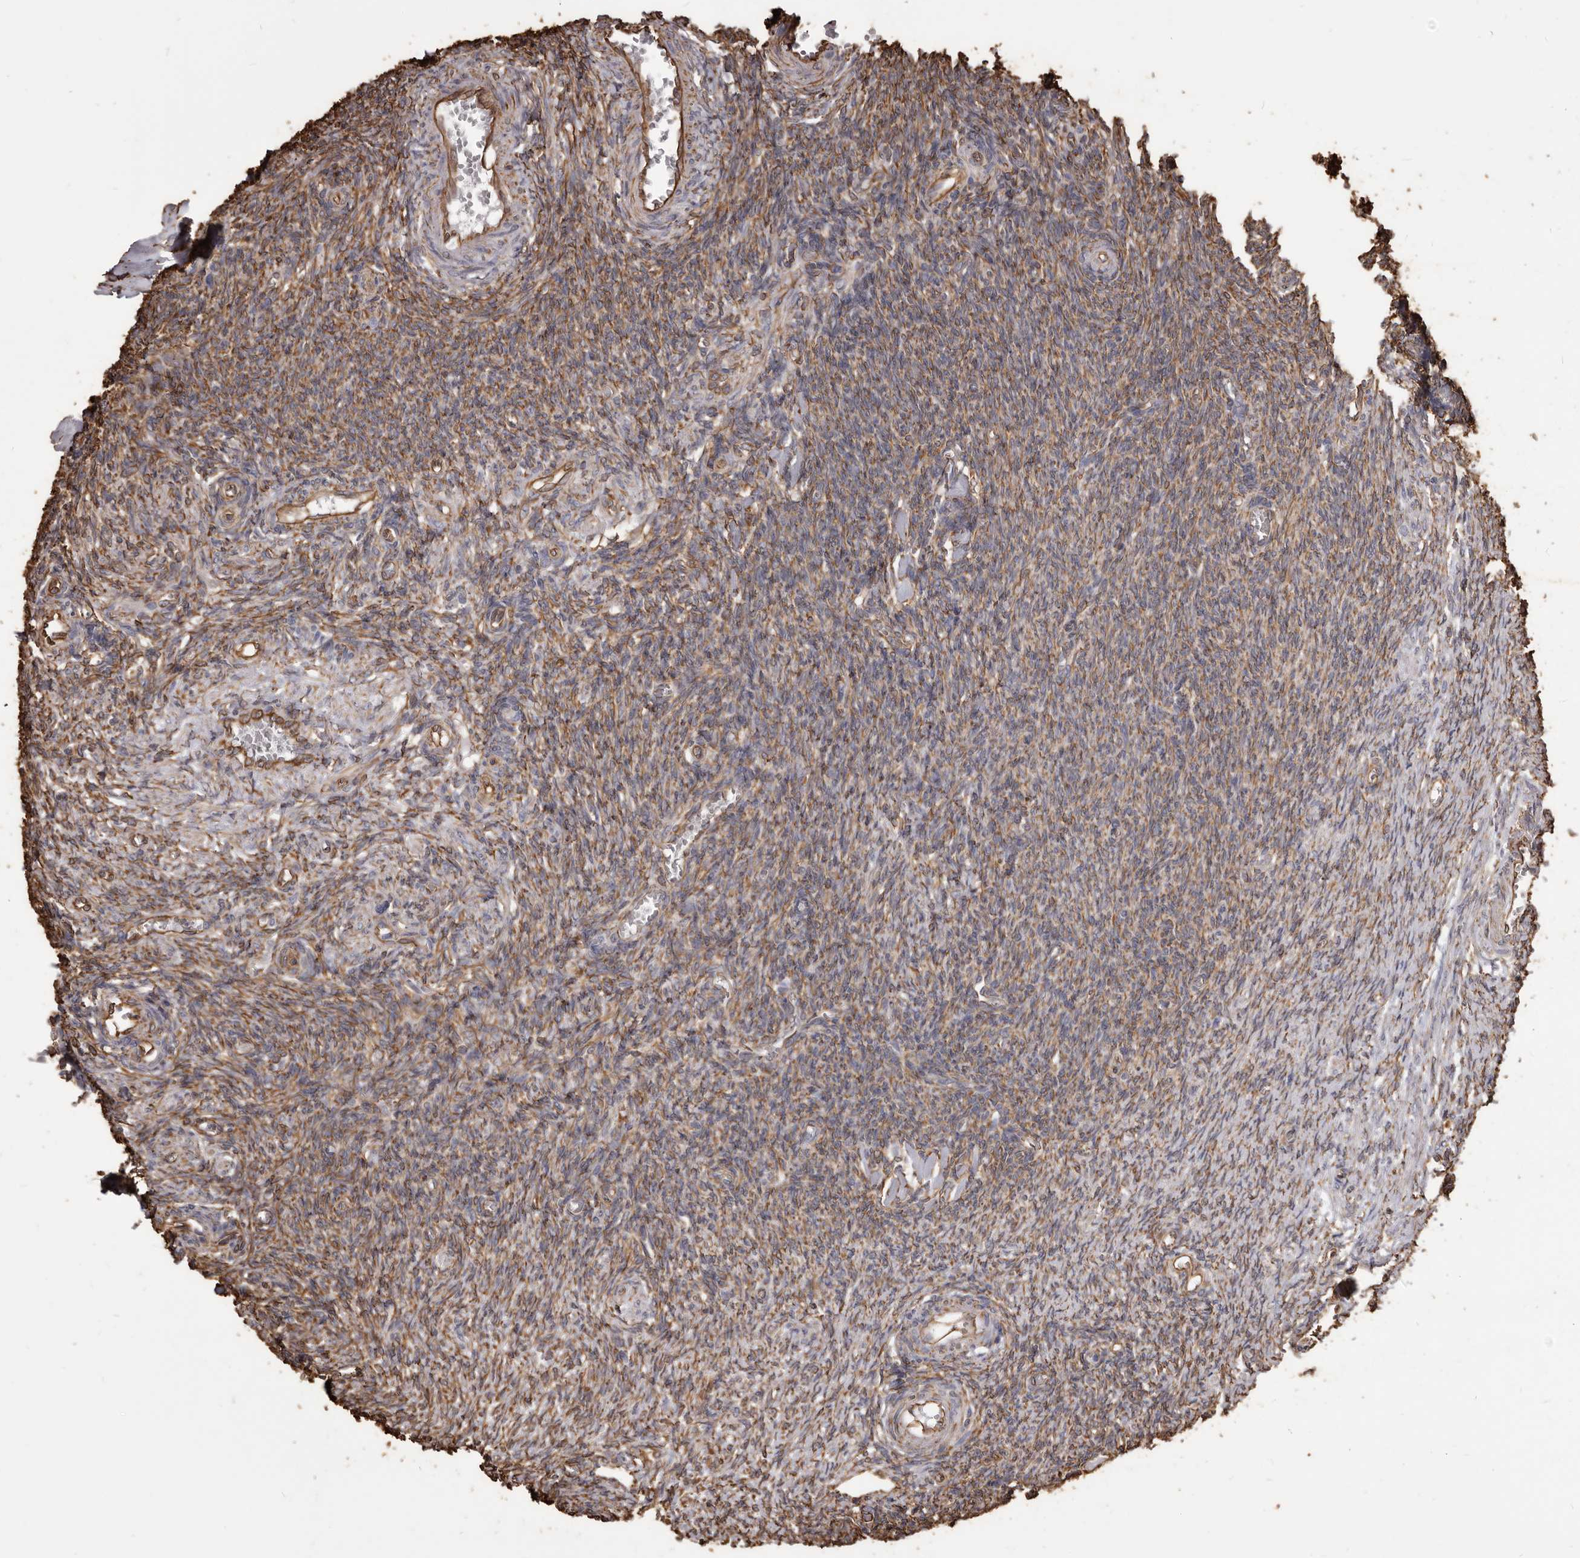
{"staining": {"intensity": "moderate", "quantity": ">75%", "location": "cytoplasmic/membranous"}, "tissue": "ovary", "cell_type": "Follicle cells", "image_type": "normal", "snomed": [{"axis": "morphology", "description": "Normal tissue, NOS"}, {"axis": "topography", "description": "Ovary"}], "caption": "Protein staining shows moderate cytoplasmic/membranous expression in approximately >75% of follicle cells in normal ovary. The staining was performed using DAB to visualize the protein expression in brown, while the nuclei were stained in blue with hematoxylin (Magnification: 20x).", "gene": "MTURN", "patient": {"sex": "female", "age": 27}}